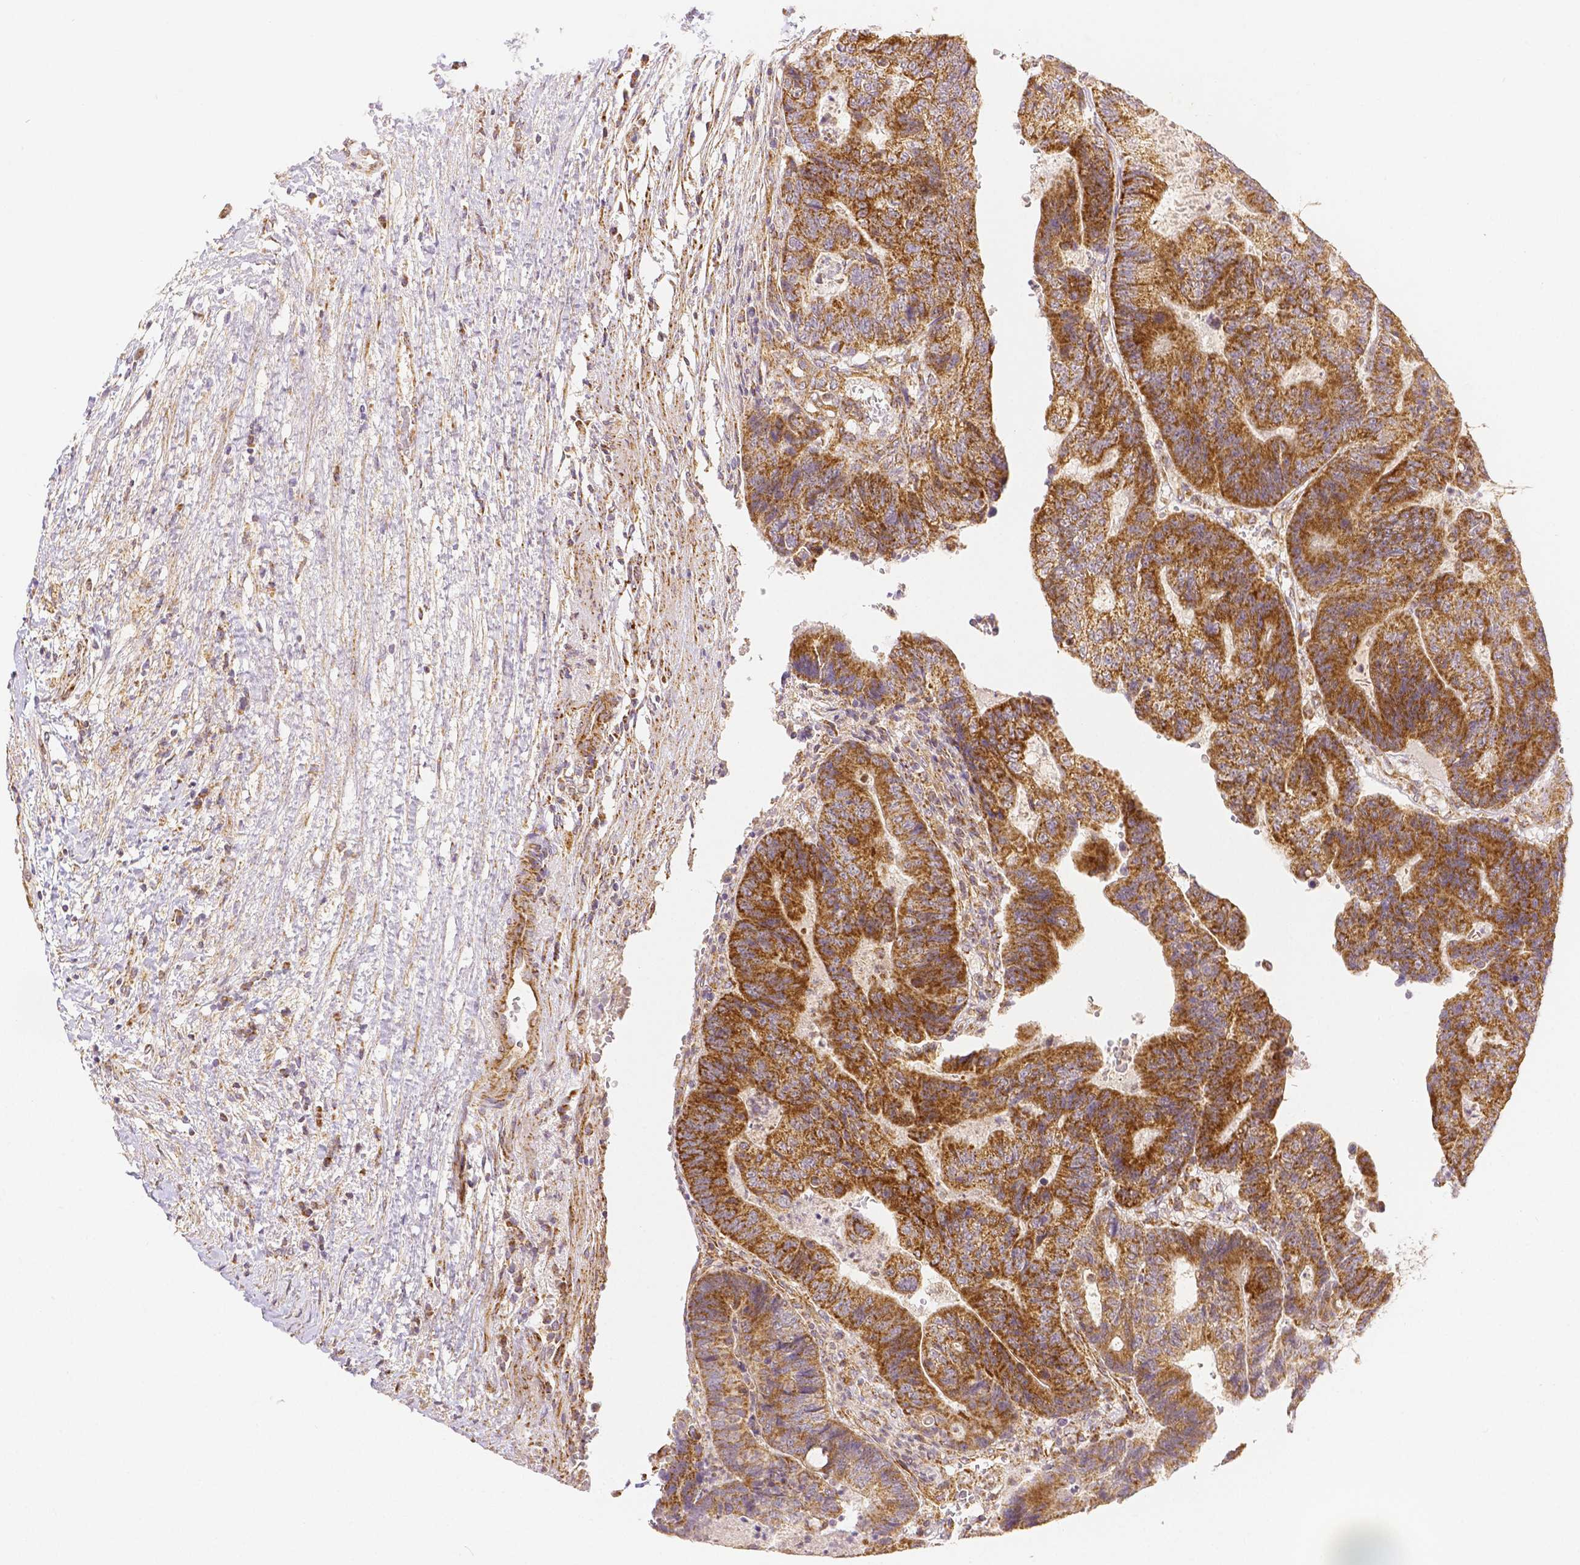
{"staining": {"intensity": "strong", "quantity": ">75%", "location": "cytoplasmic/membranous"}, "tissue": "colorectal cancer", "cell_type": "Tumor cells", "image_type": "cancer", "snomed": [{"axis": "morphology", "description": "Adenocarcinoma, NOS"}, {"axis": "topography", "description": "Colon"}], "caption": "High-magnification brightfield microscopy of adenocarcinoma (colorectal) stained with DAB (brown) and counterstained with hematoxylin (blue). tumor cells exhibit strong cytoplasmic/membranous staining is appreciated in approximately>75% of cells.", "gene": "RHOT1", "patient": {"sex": "female", "age": 48}}